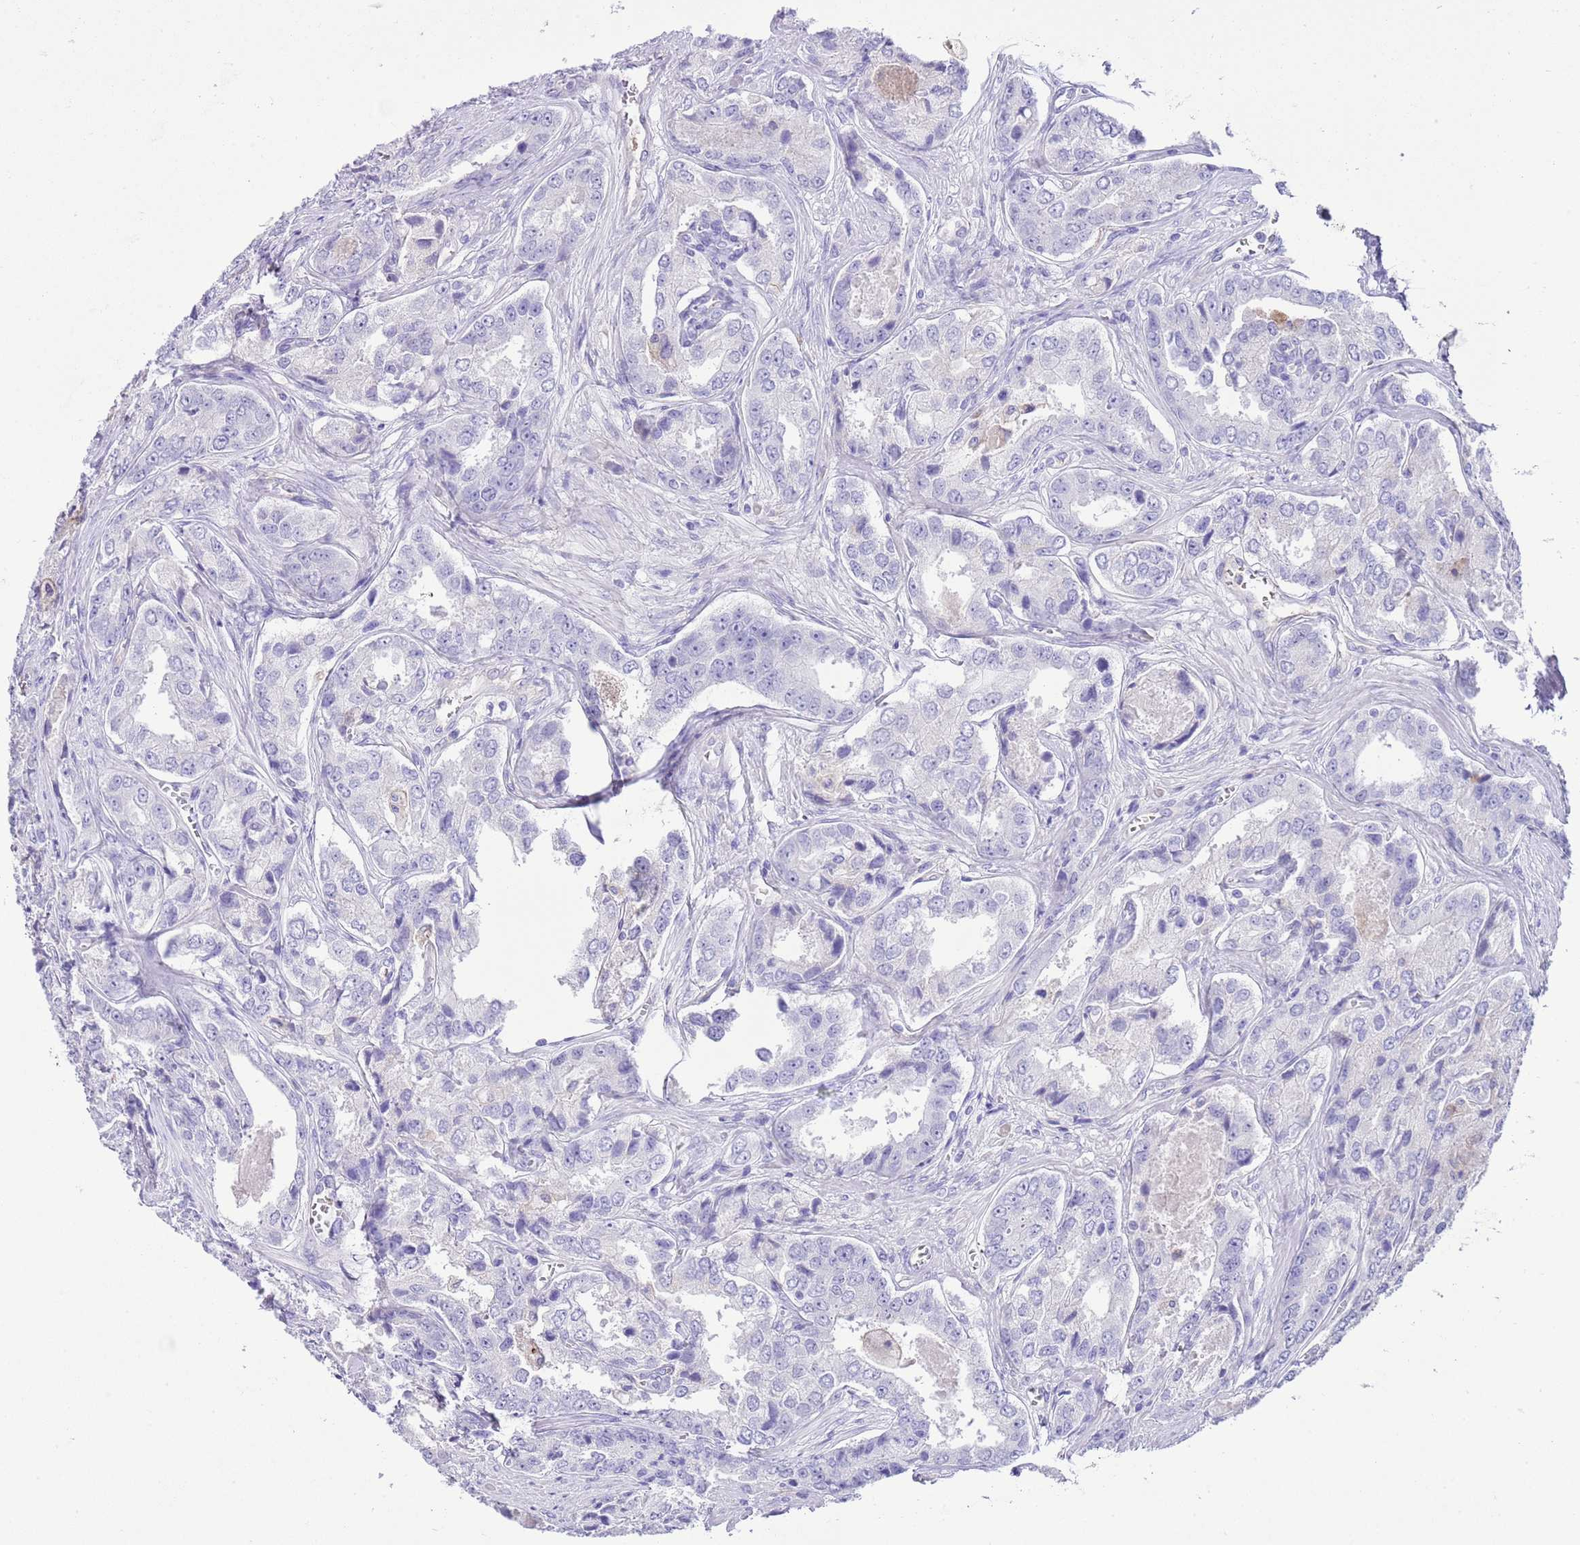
{"staining": {"intensity": "negative", "quantity": "none", "location": "none"}, "tissue": "prostate cancer", "cell_type": "Tumor cells", "image_type": "cancer", "snomed": [{"axis": "morphology", "description": "Adenocarcinoma, Low grade"}, {"axis": "topography", "description": "Prostate"}], "caption": "Photomicrograph shows no protein positivity in tumor cells of prostate cancer tissue.", "gene": "IGF1", "patient": {"sex": "male", "age": 68}}